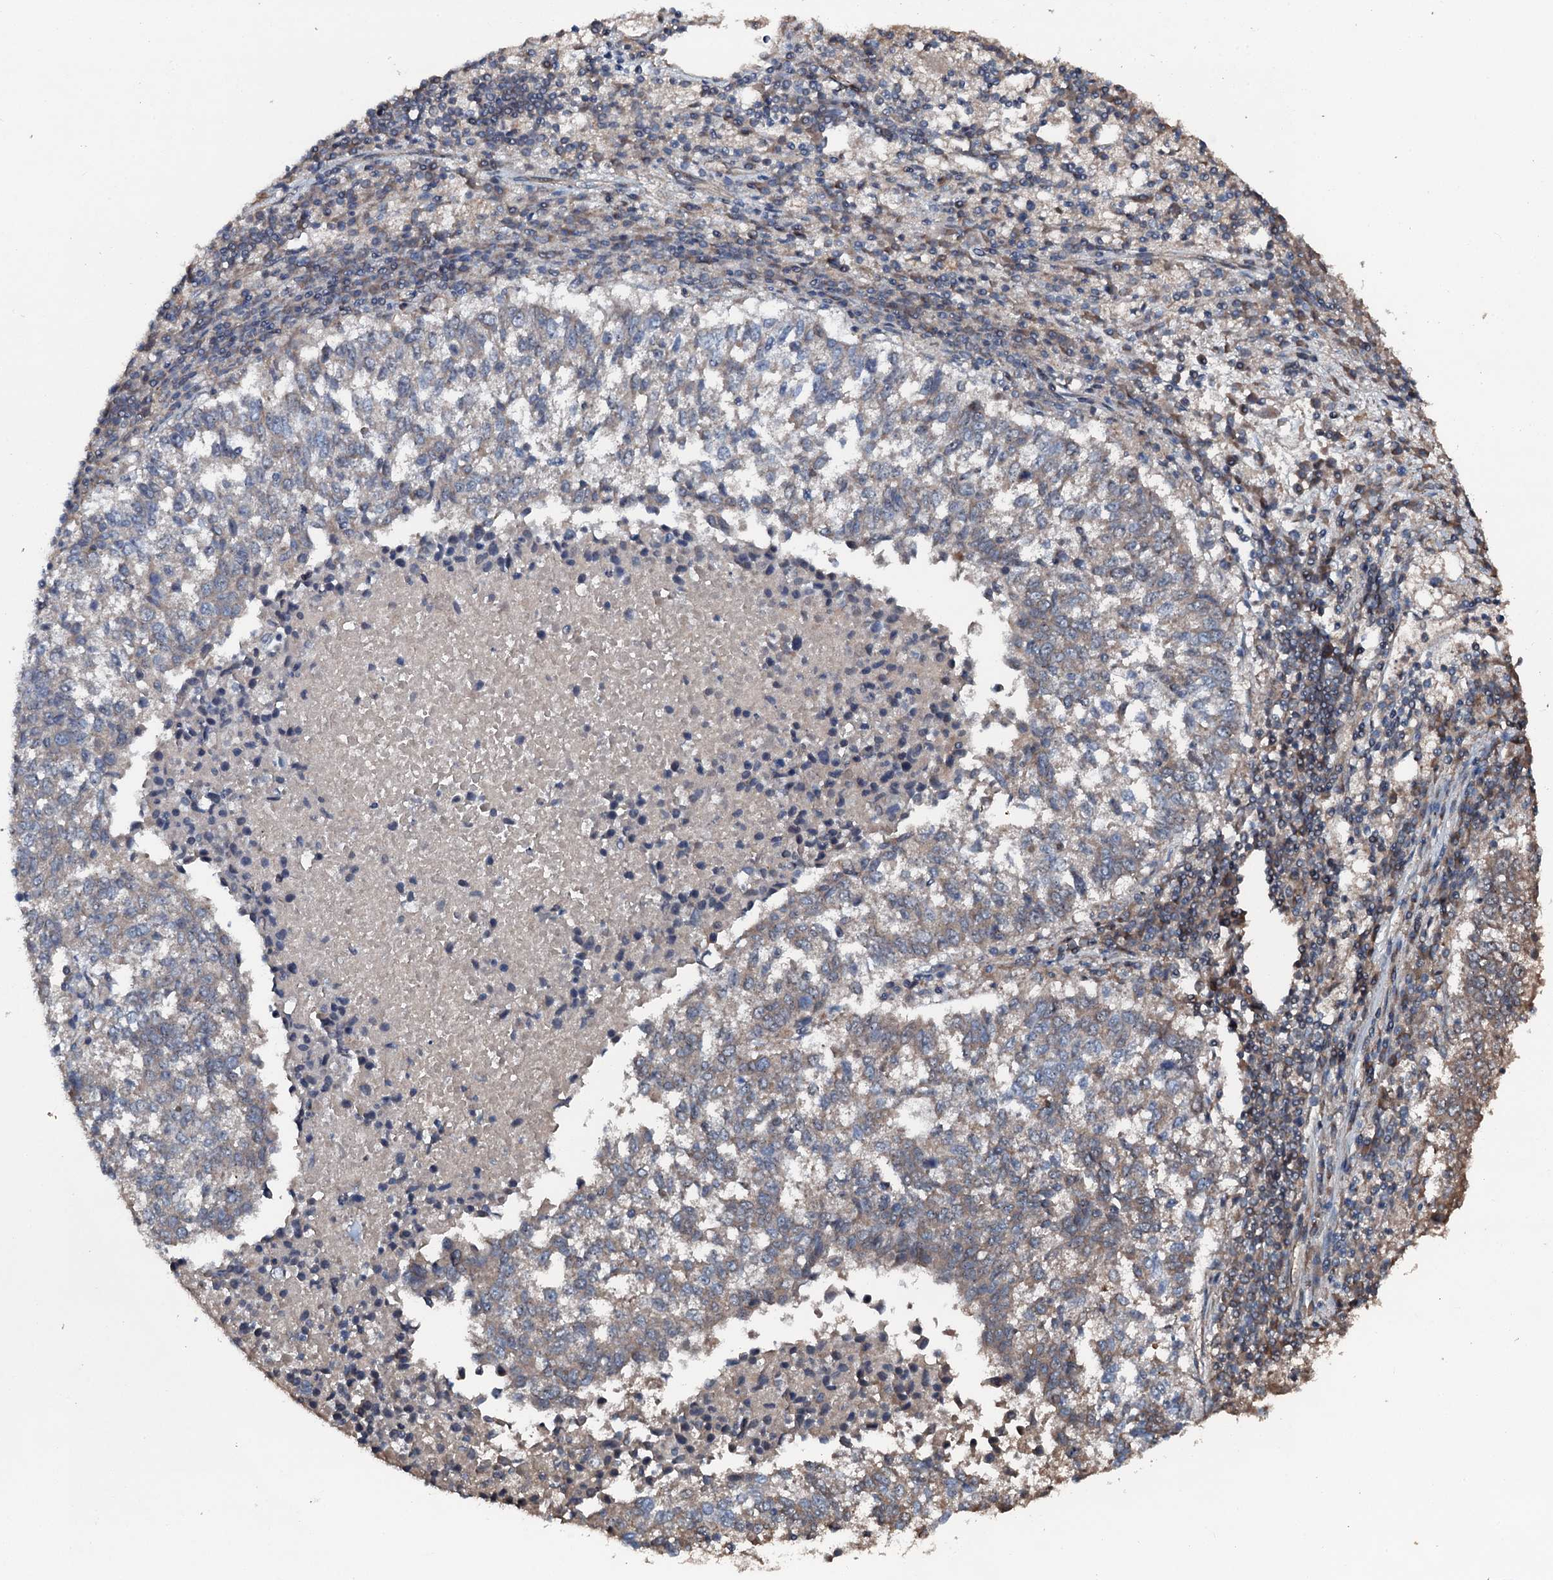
{"staining": {"intensity": "weak", "quantity": "<25%", "location": "cytoplasmic/membranous"}, "tissue": "lung cancer", "cell_type": "Tumor cells", "image_type": "cancer", "snomed": [{"axis": "morphology", "description": "Squamous cell carcinoma, NOS"}, {"axis": "topography", "description": "Lung"}], "caption": "IHC of lung squamous cell carcinoma shows no expression in tumor cells.", "gene": "FLYWCH1", "patient": {"sex": "male", "age": 73}}